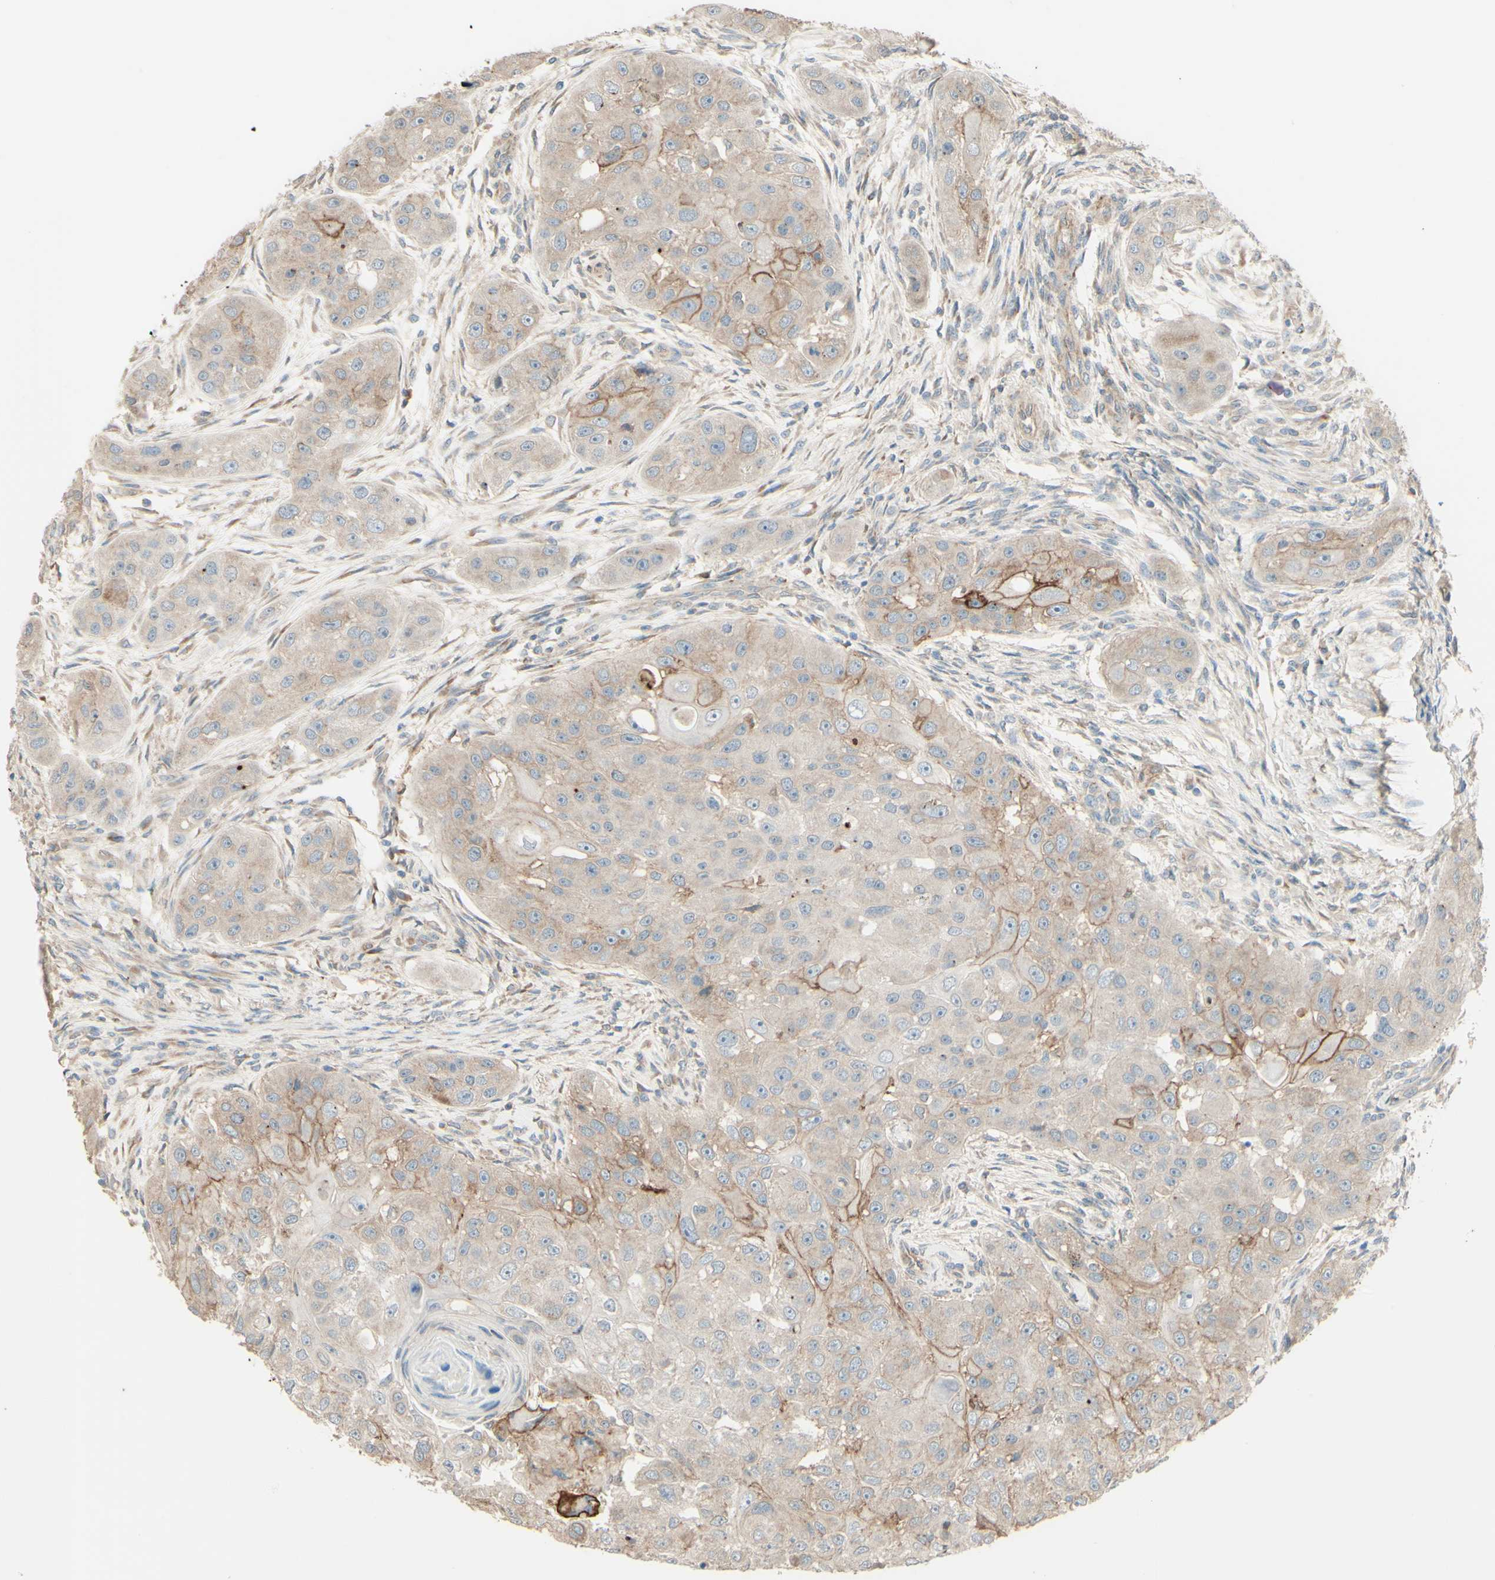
{"staining": {"intensity": "moderate", "quantity": "<25%", "location": "cytoplasmic/membranous"}, "tissue": "head and neck cancer", "cell_type": "Tumor cells", "image_type": "cancer", "snomed": [{"axis": "morphology", "description": "Normal tissue, NOS"}, {"axis": "morphology", "description": "Squamous cell carcinoma, NOS"}, {"axis": "topography", "description": "Skeletal muscle"}, {"axis": "topography", "description": "Head-Neck"}], "caption": "An image showing moderate cytoplasmic/membranous expression in approximately <25% of tumor cells in squamous cell carcinoma (head and neck), as visualized by brown immunohistochemical staining.", "gene": "RNF149", "patient": {"sex": "male", "age": 51}}